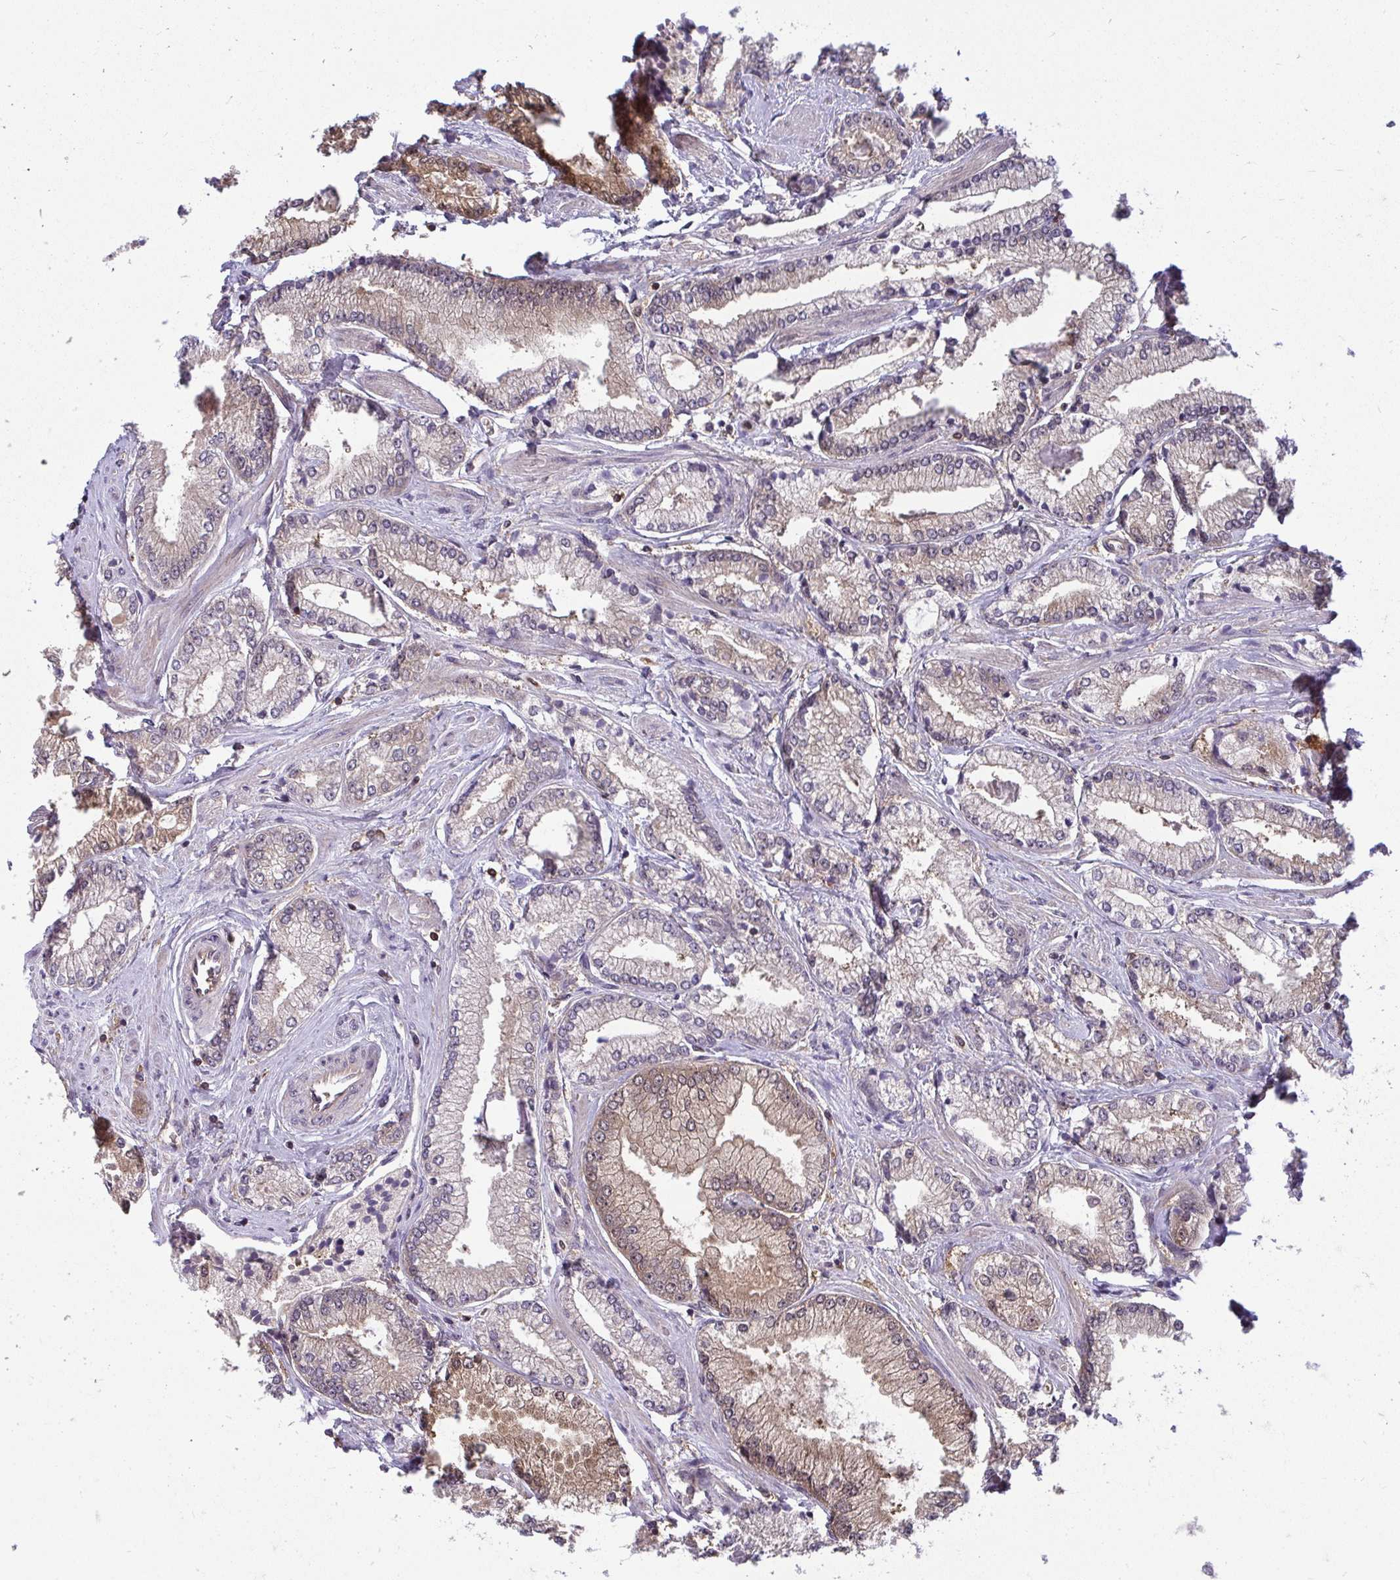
{"staining": {"intensity": "weak", "quantity": "25%-75%", "location": "cytoplasmic/membranous,nuclear"}, "tissue": "prostate cancer", "cell_type": "Tumor cells", "image_type": "cancer", "snomed": [{"axis": "morphology", "description": "Adenocarcinoma, Low grade"}, {"axis": "topography", "description": "Prostate"}], "caption": "A high-resolution micrograph shows immunohistochemistry staining of prostate low-grade adenocarcinoma, which demonstrates weak cytoplasmic/membranous and nuclear expression in approximately 25%-75% of tumor cells.", "gene": "HDHD2", "patient": {"sex": "male", "age": 67}}